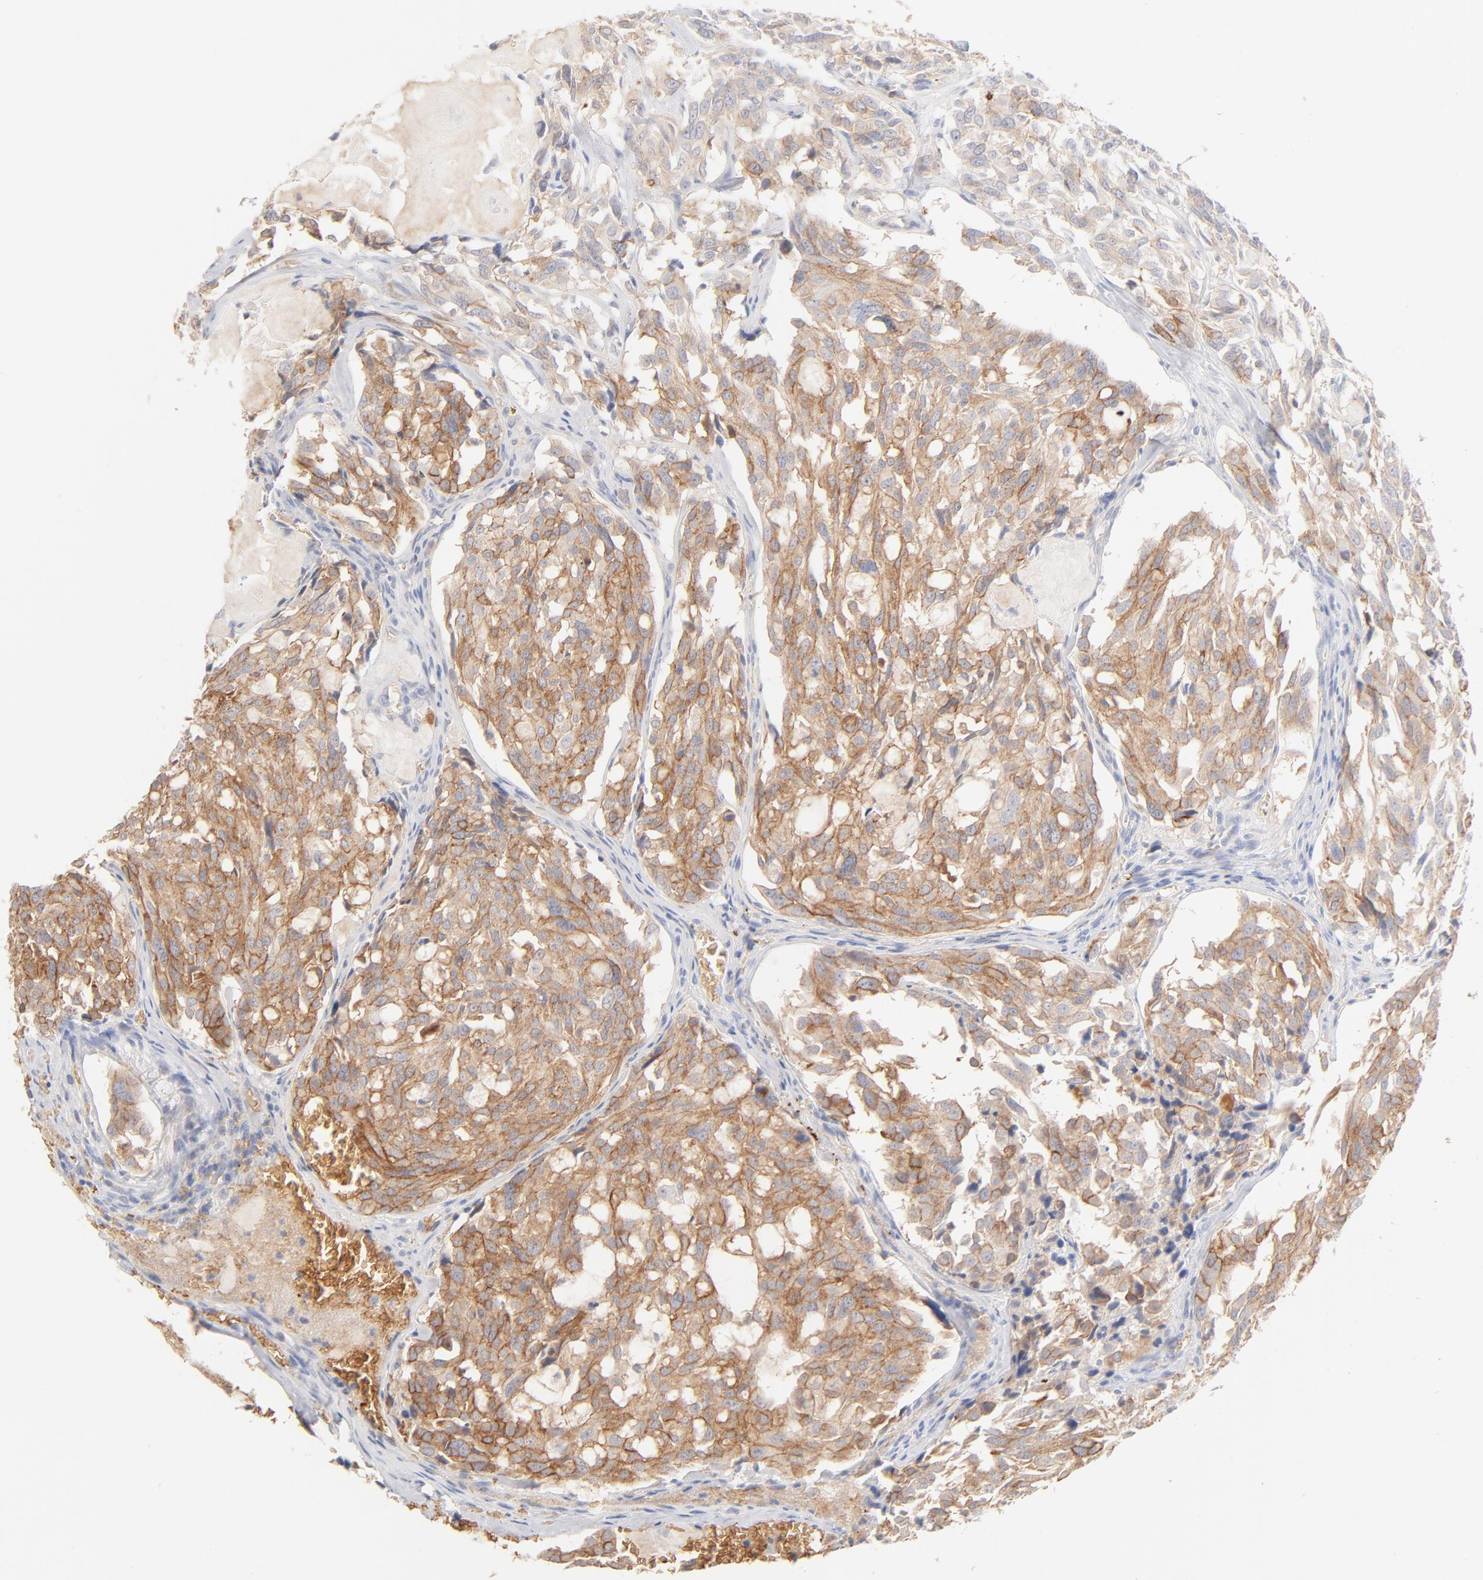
{"staining": {"intensity": "moderate", "quantity": ">75%", "location": "cytoplasmic/membranous"}, "tissue": "thyroid cancer", "cell_type": "Tumor cells", "image_type": "cancer", "snomed": [{"axis": "morphology", "description": "Carcinoma, NOS"}, {"axis": "morphology", "description": "Carcinoid, malignant, NOS"}, {"axis": "topography", "description": "Thyroid gland"}], "caption": "Human carcinoma (thyroid) stained for a protein (brown) exhibits moderate cytoplasmic/membranous positive expression in about >75% of tumor cells.", "gene": "SPTB", "patient": {"sex": "male", "age": 33}}